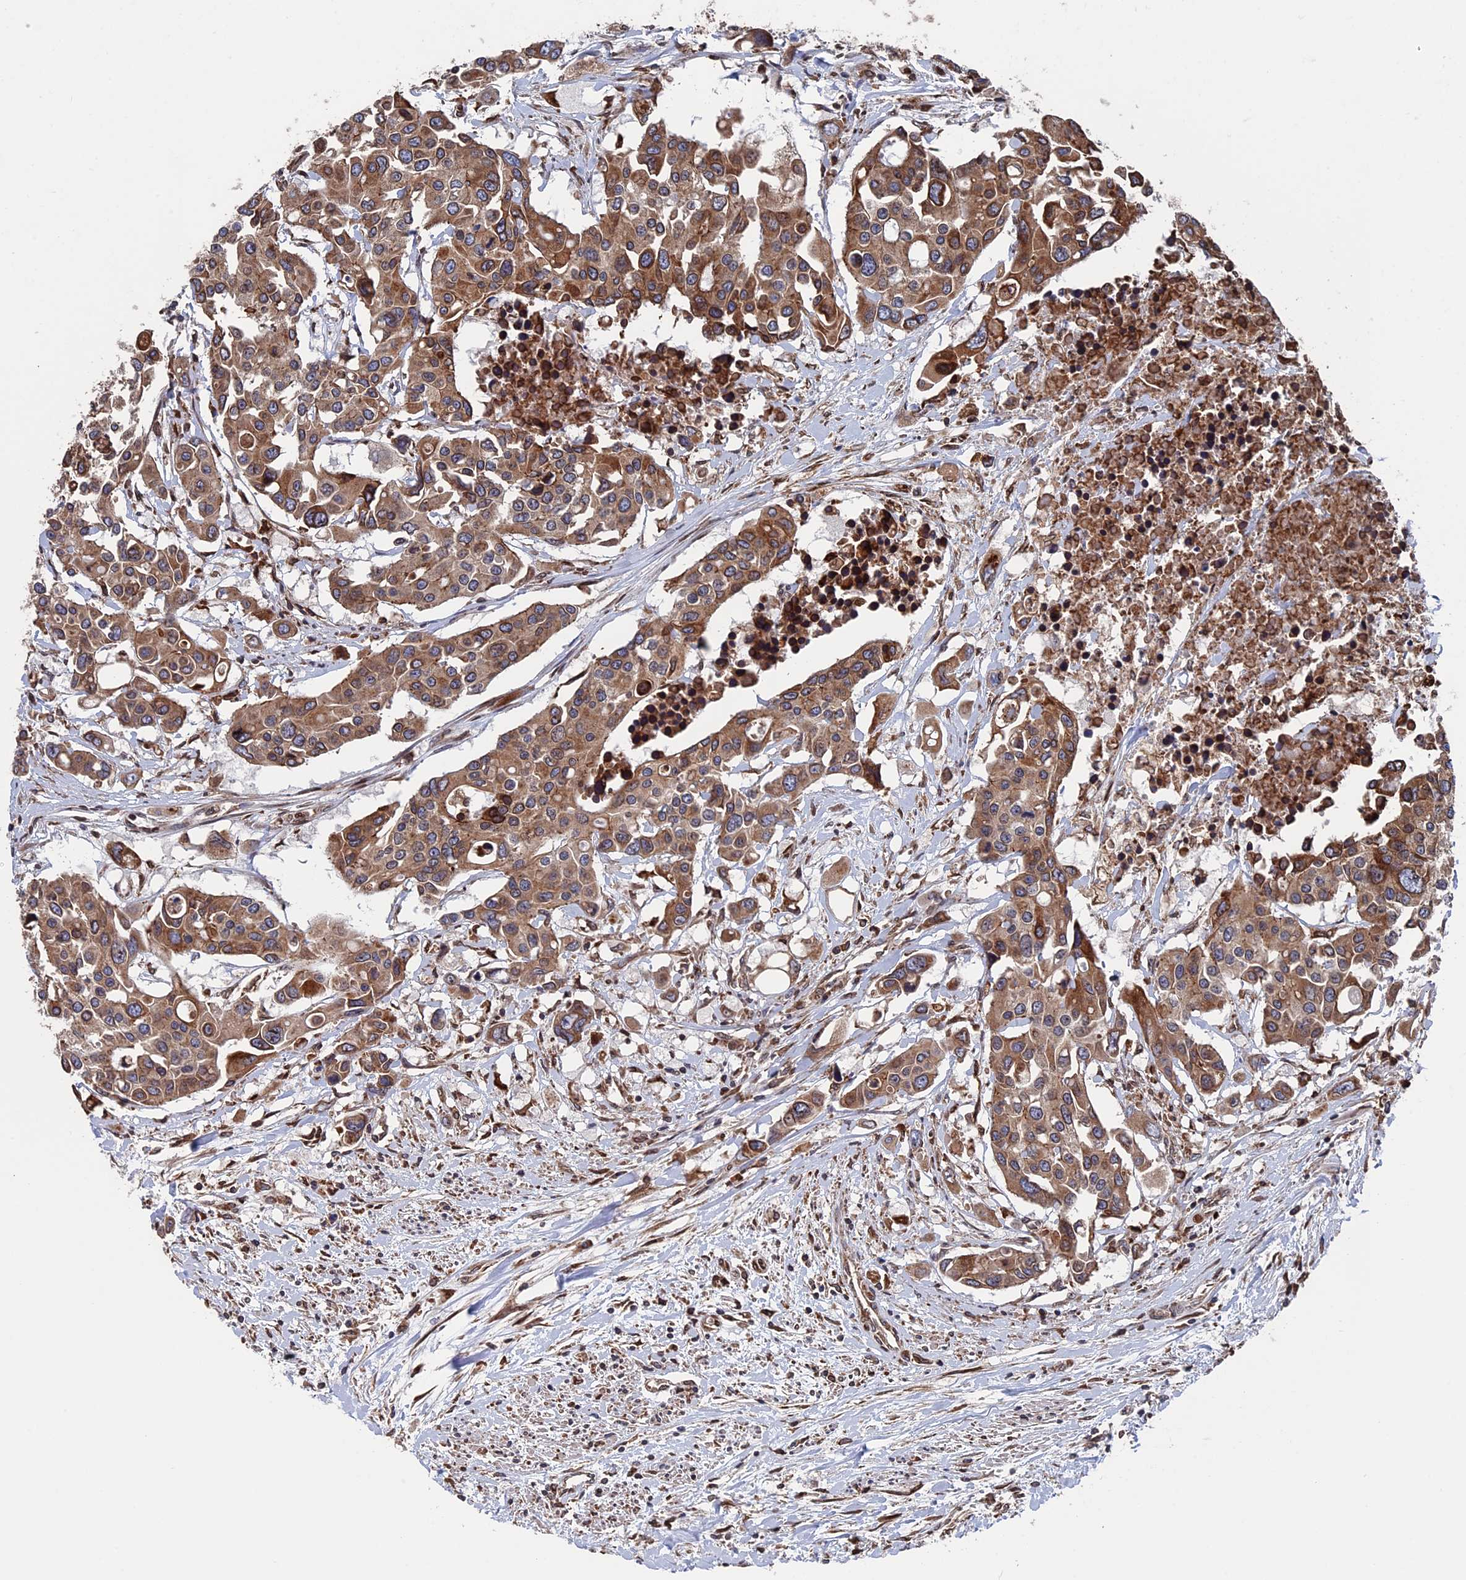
{"staining": {"intensity": "strong", "quantity": ">75%", "location": "cytoplasmic/membranous"}, "tissue": "colorectal cancer", "cell_type": "Tumor cells", "image_type": "cancer", "snomed": [{"axis": "morphology", "description": "Adenocarcinoma, NOS"}, {"axis": "topography", "description": "Colon"}], "caption": "Colorectal cancer (adenocarcinoma) stained with DAB (3,3'-diaminobenzidine) IHC reveals high levels of strong cytoplasmic/membranous staining in approximately >75% of tumor cells.", "gene": "RPUSD1", "patient": {"sex": "male", "age": 77}}